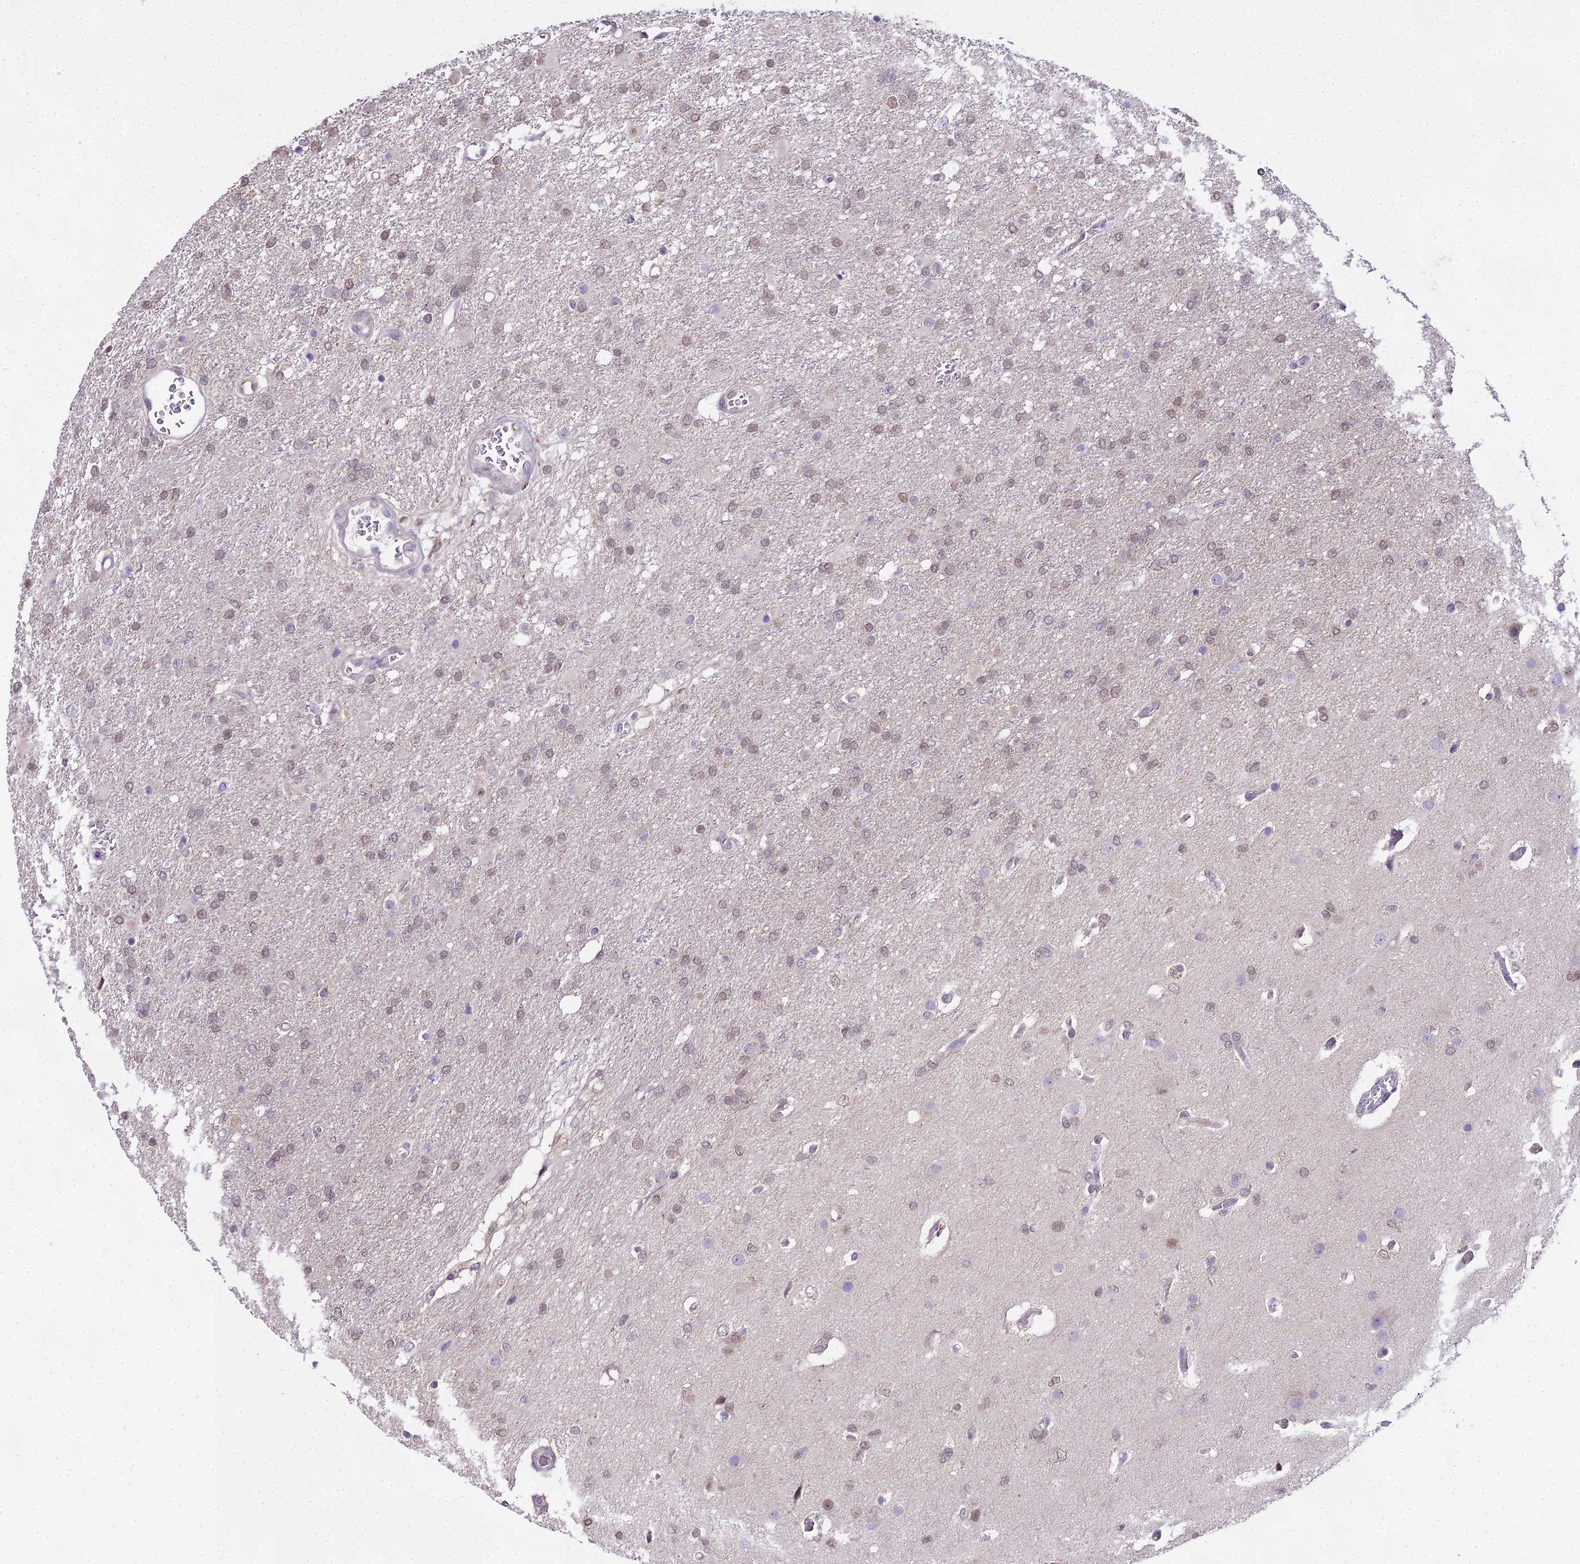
{"staining": {"intensity": "weak", "quantity": "25%-75%", "location": "cytoplasmic/membranous,nuclear"}, "tissue": "glioma", "cell_type": "Tumor cells", "image_type": "cancer", "snomed": [{"axis": "morphology", "description": "Glioma, malignant, High grade"}, {"axis": "topography", "description": "Brain"}], "caption": "Glioma stained for a protein shows weak cytoplasmic/membranous and nuclear positivity in tumor cells. Nuclei are stained in blue.", "gene": "MAT2A", "patient": {"sex": "female", "age": 74}}